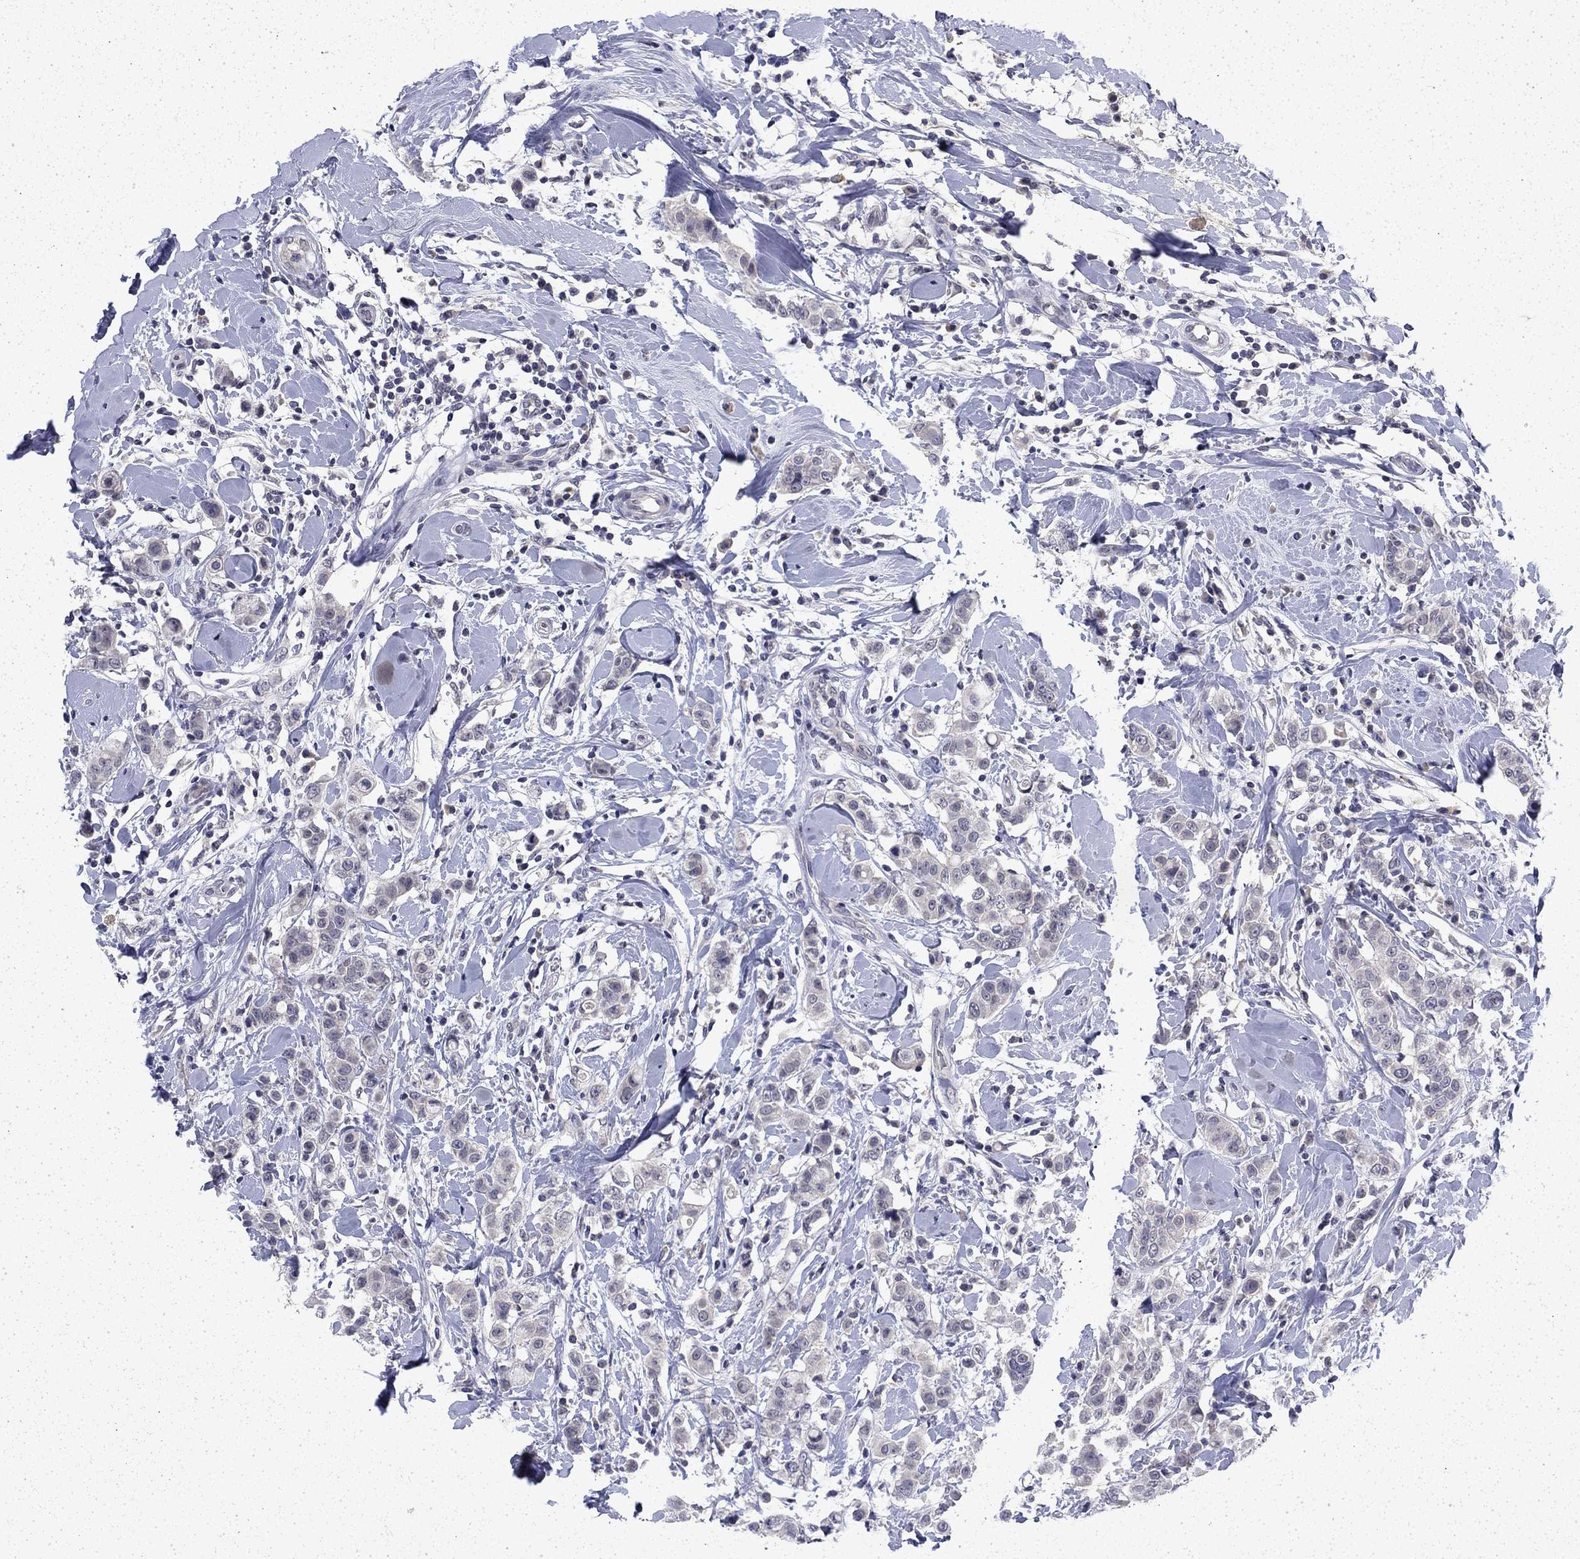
{"staining": {"intensity": "negative", "quantity": "none", "location": "none"}, "tissue": "breast cancer", "cell_type": "Tumor cells", "image_type": "cancer", "snomed": [{"axis": "morphology", "description": "Duct carcinoma"}, {"axis": "topography", "description": "Breast"}], "caption": "Breast invasive ductal carcinoma was stained to show a protein in brown. There is no significant positivity in tumor cells.", "gene": "CHAT", "patient": {"sex": "female", "age": 27}}